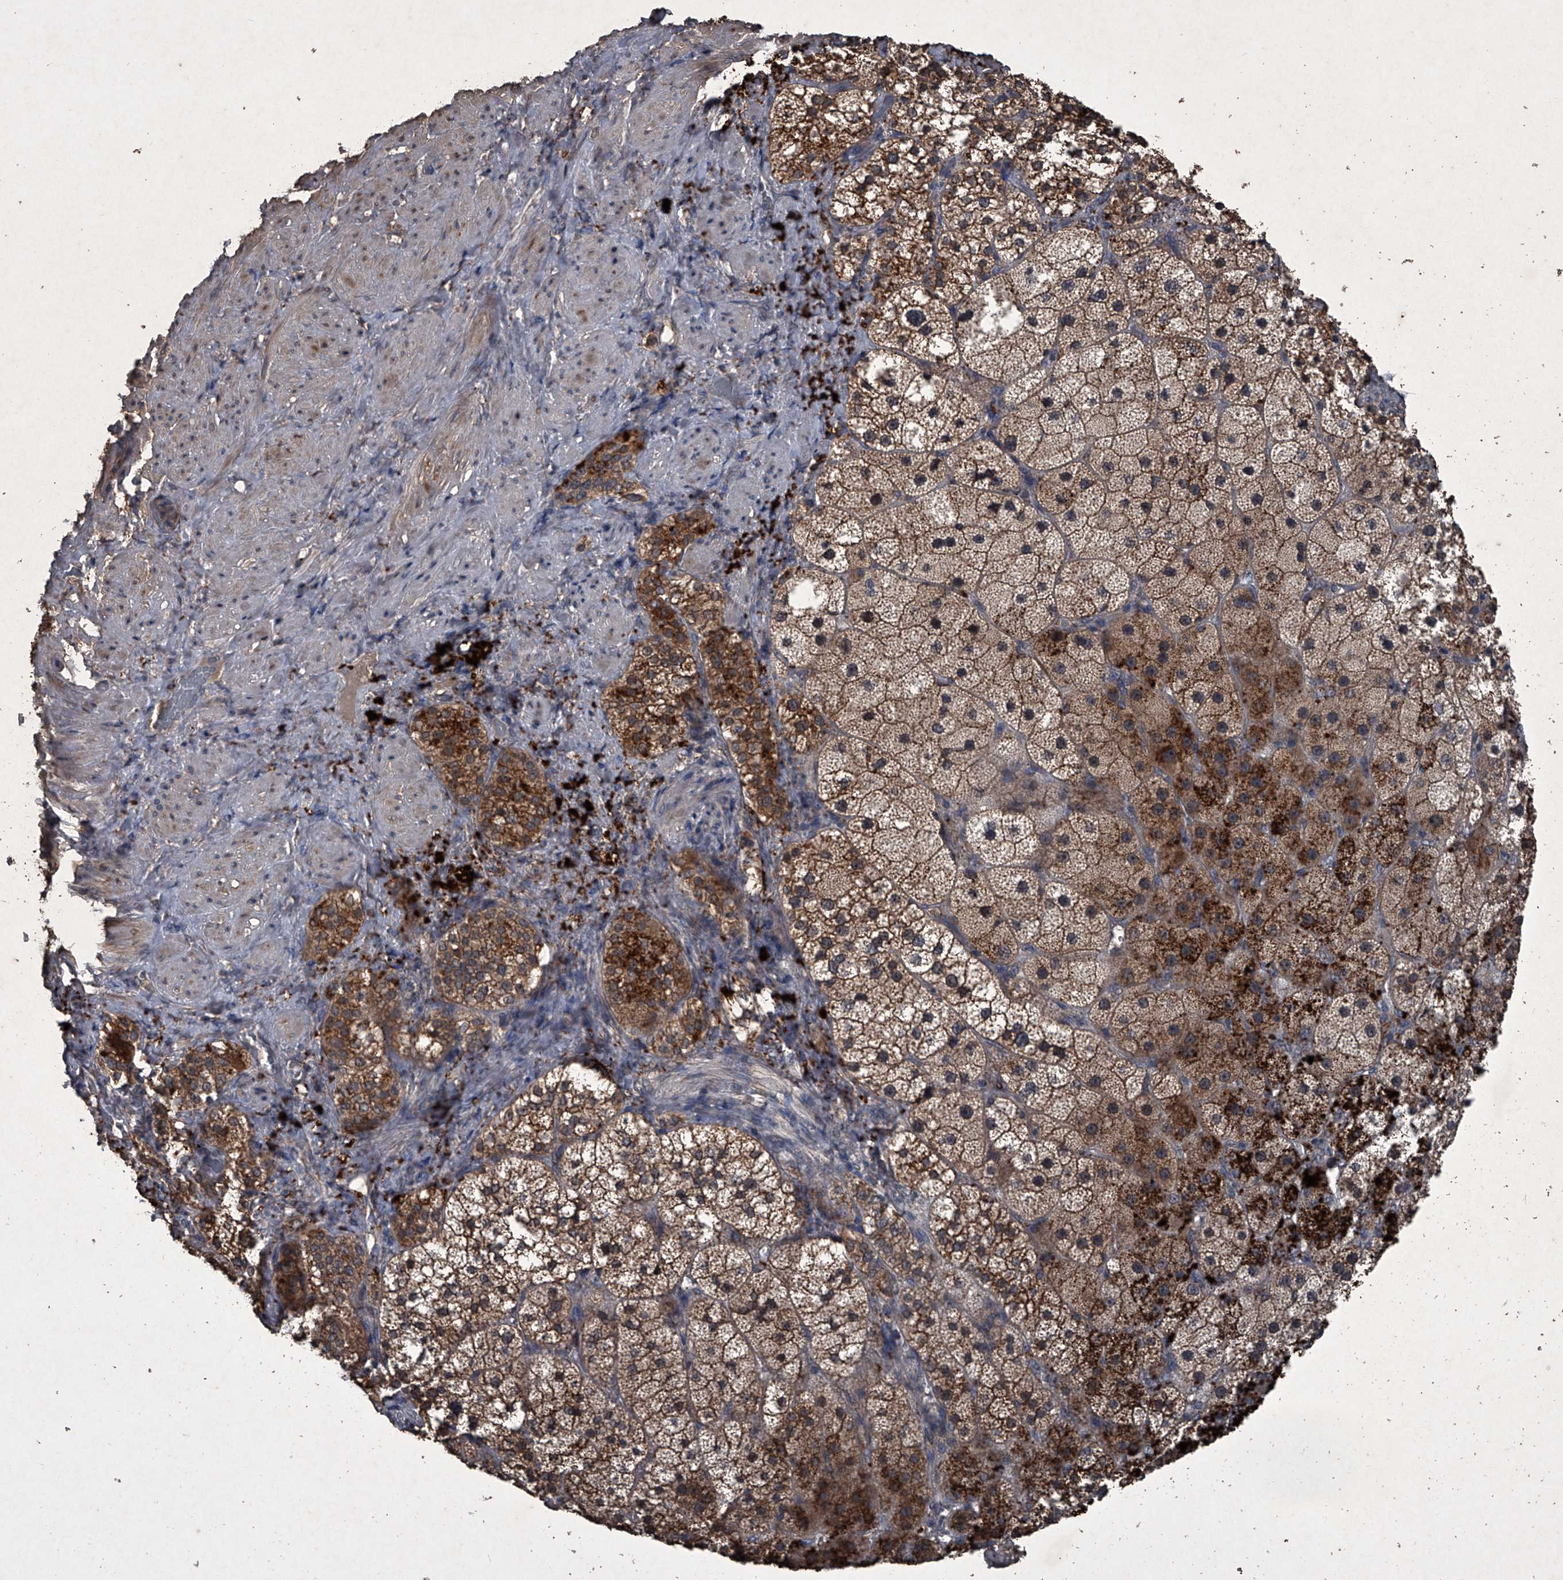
{"staining": {"intensity": "strong", "quantity": ">75%", "location": "cytoplasmic/membranous"}, "tissue": "adrenal gland", "cell_type": "Glandular cells", "image_type": "normal", "snomed": [{"axis": "morphology", "description": "Normal tissue, NOS"}, {"axis": "topography", "description": "Adrenal gland"}], "caption": "Adrenal gland stained for a protein reveals strong cytoplasmic/membranous positivity in glandular cells. (Brightfield microscopy of DAB IHC at high magnification).", "gene": "MAPKAP1", "patient": {"sex": "male", "age": 57}}